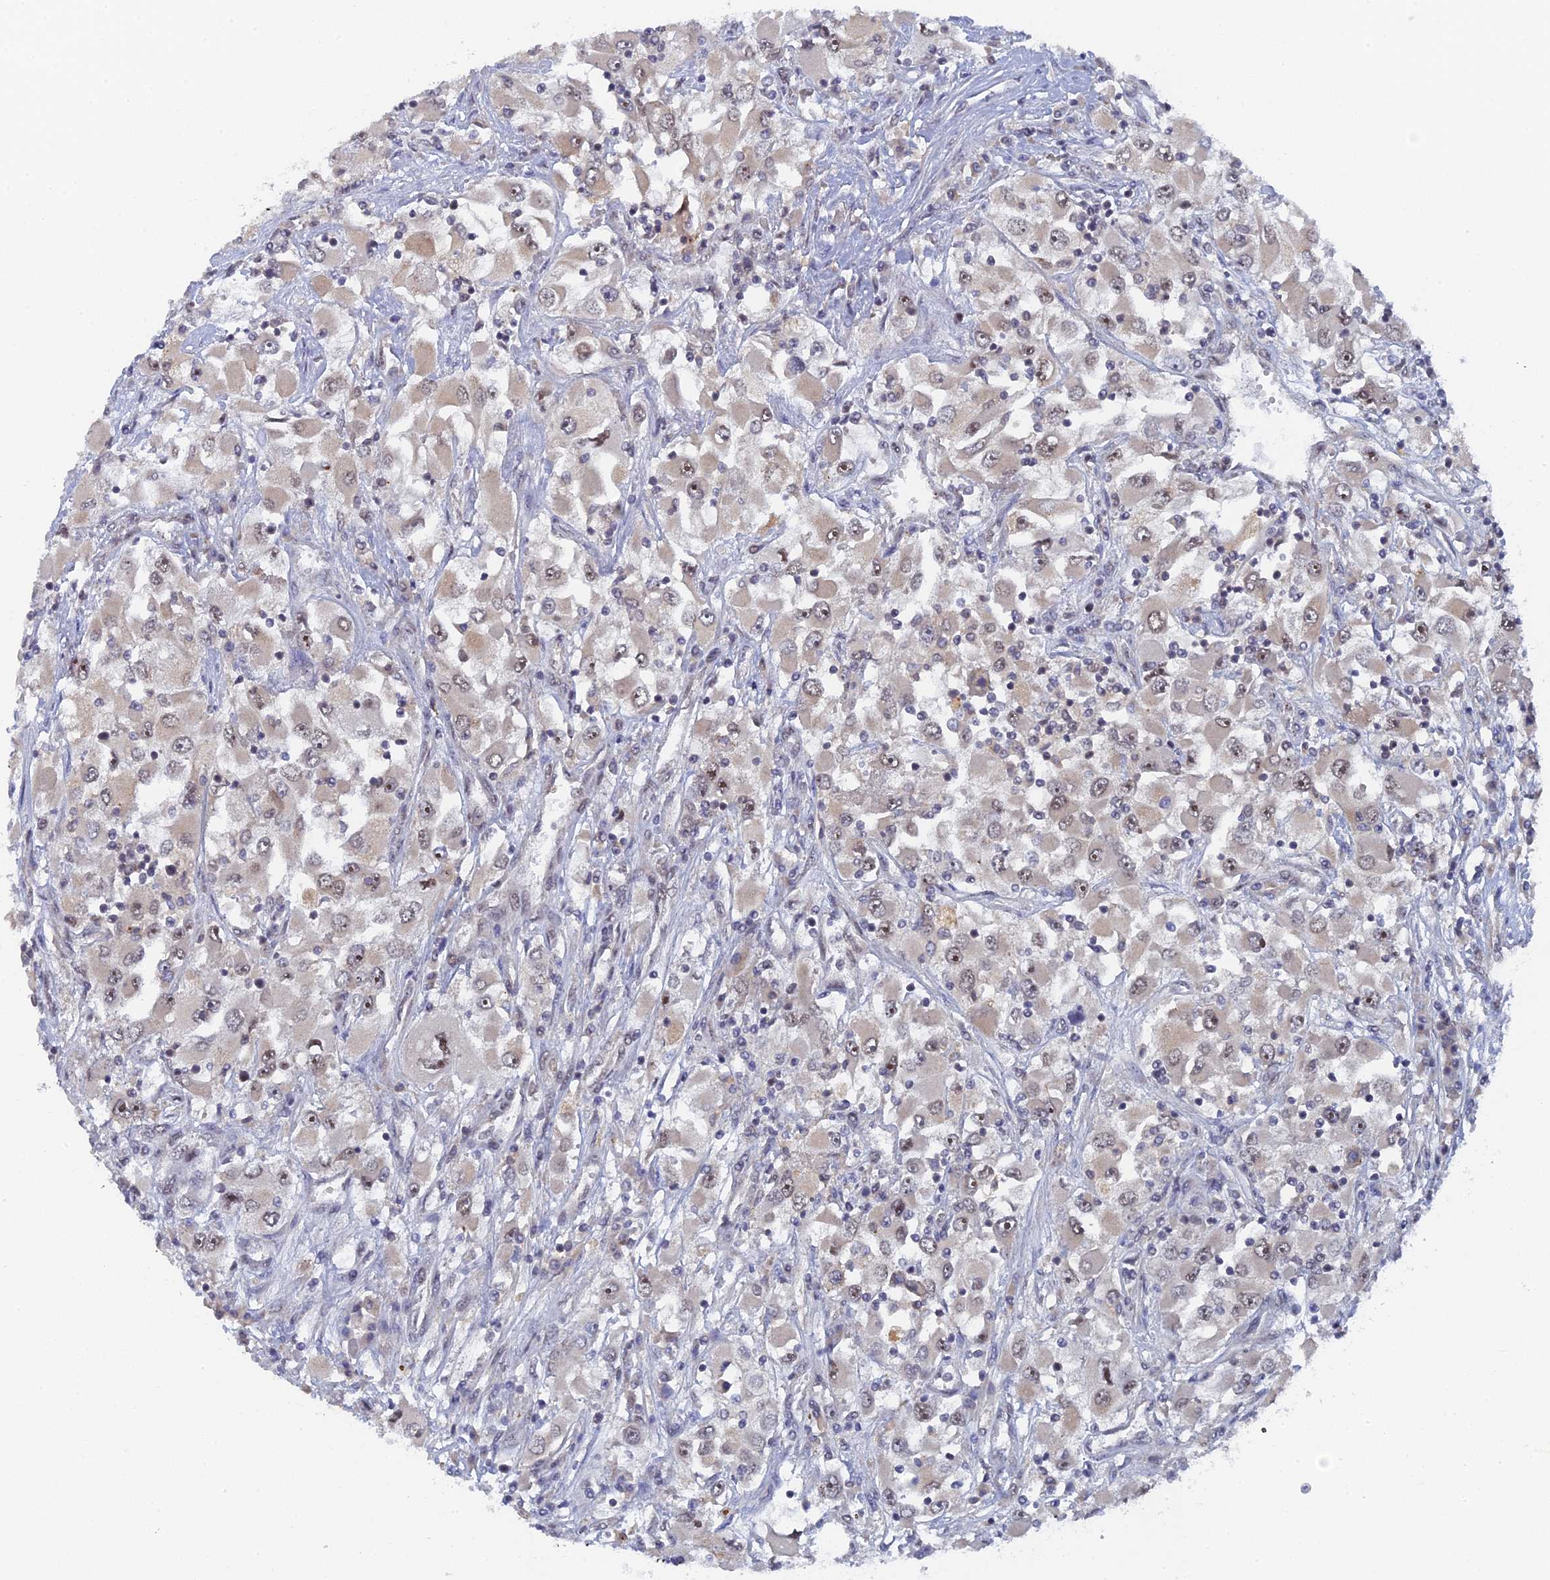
{"staining": {"intensity": "moderate", "quantity": "25%-75%", "location": "nuclear"}, "tissue": "renal cancer", "cell_type": "Tumor cells", "image_type": "cancer", "snomed": [{"axis": "morphology", "description": "Adenocarcinoma, NOS"}, {"axis": "topography", "description": "Kidney"}], "caption": "This image displays IHC staining of renal adenocarcinoma, with medium moderate nuclear positivity in about 25%-75% of tumor cells.", "gene": "MIGA2", "patient": {"sex": "female", "age": 52}}